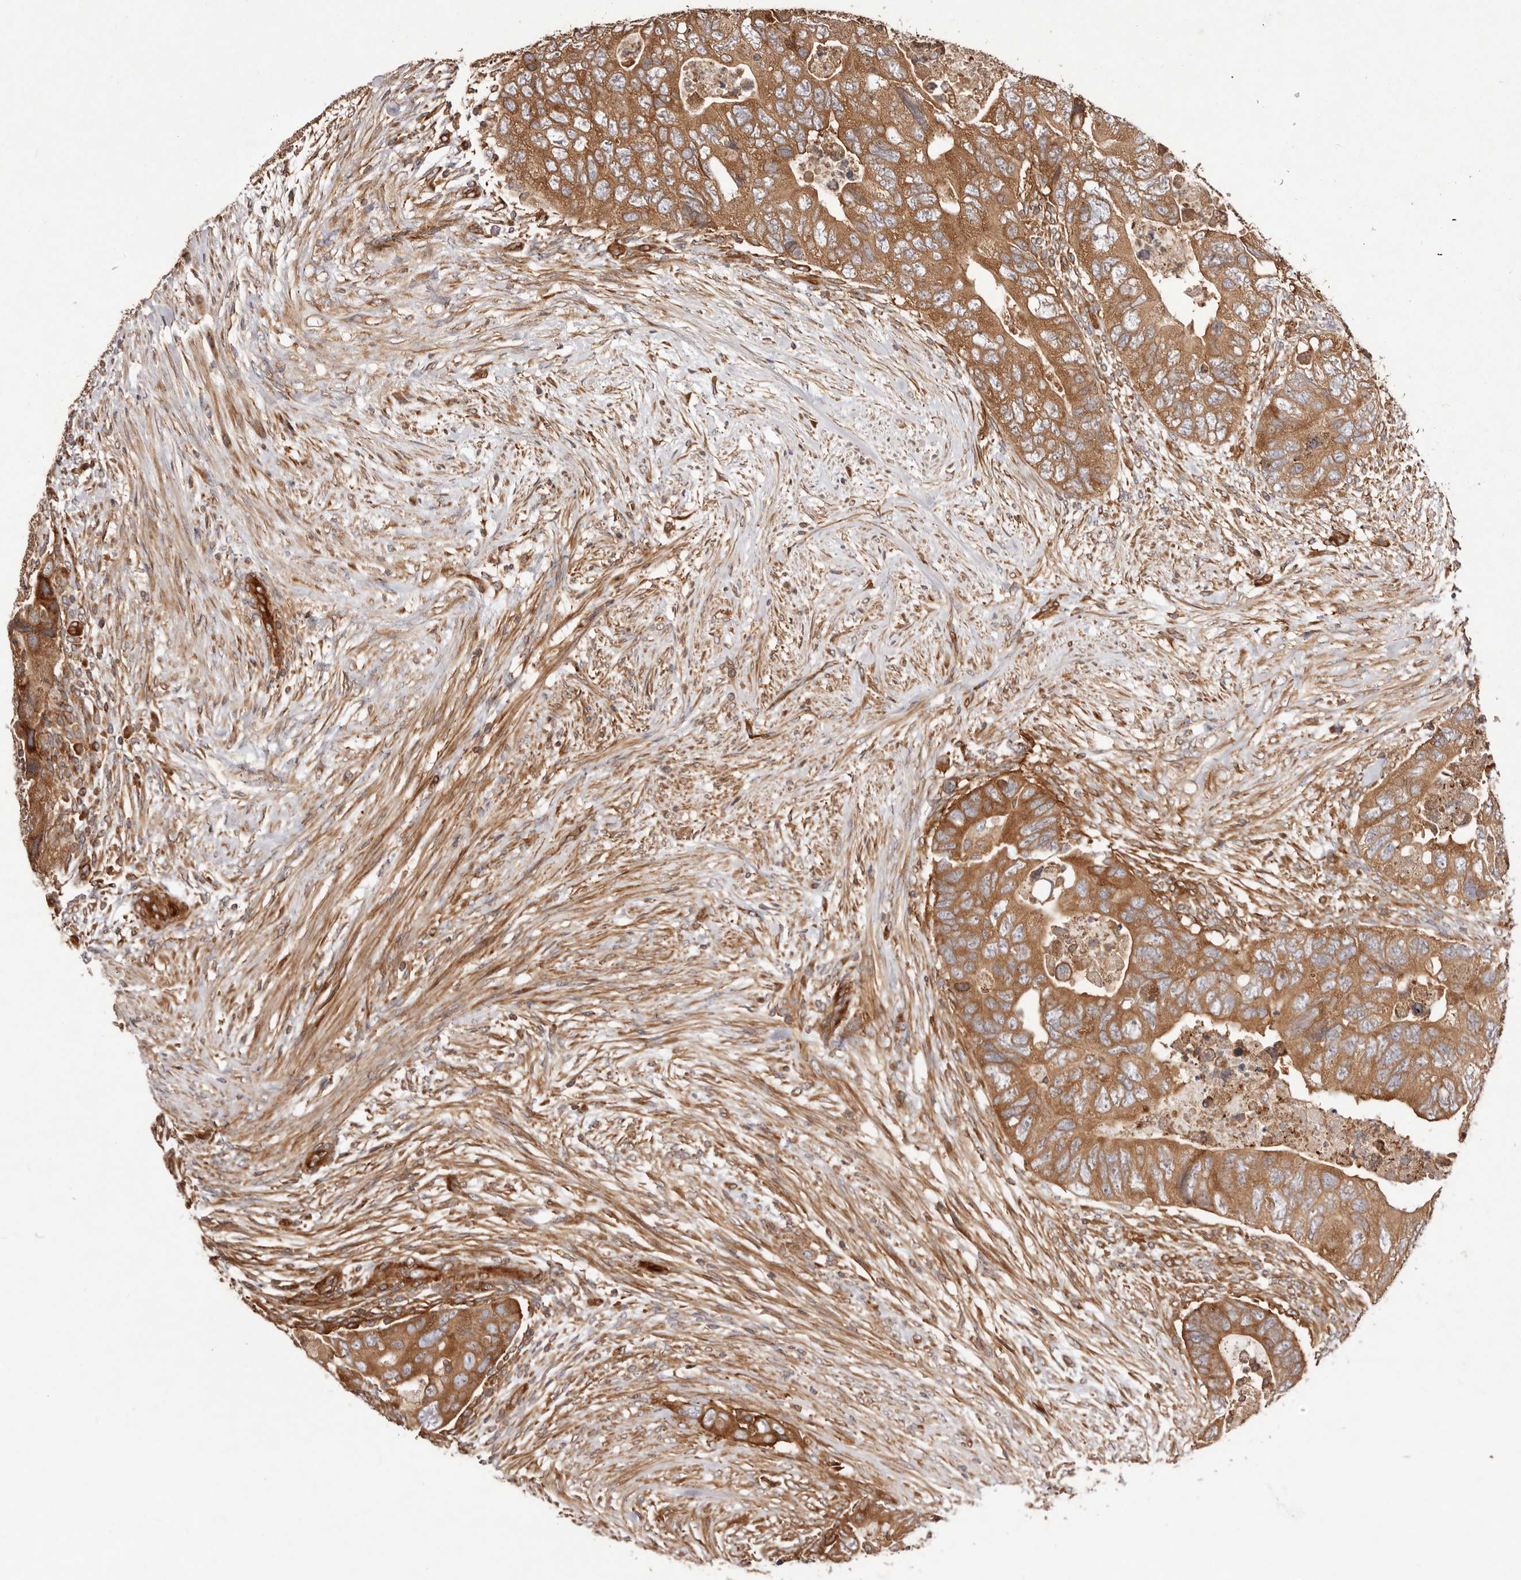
{"staining": {"intensity": "moderate", "quantity": ">75%", "location": "cytoplasmic/membranous"}, "tissue": "colorectal cancer", "cell_type": "Tumor cells", "image_type": "cancer", "snomed": [{"axis": "morphology", "description": "Adenocarcinoma, NOS"}, {"axis": "topography", "description": "Rectum"}], "caption": "Immunohistochemistry (IHC) histopathology image of human colorectal cancer (adenocarcinoma) stained for a protein (brown), which exhibits medium levels of moderate cytoplasmic/membranous positivity in approximately >75% of tumor cells.", "gene": "RPS6", "patient": {"sex": "male", "age": 63}}